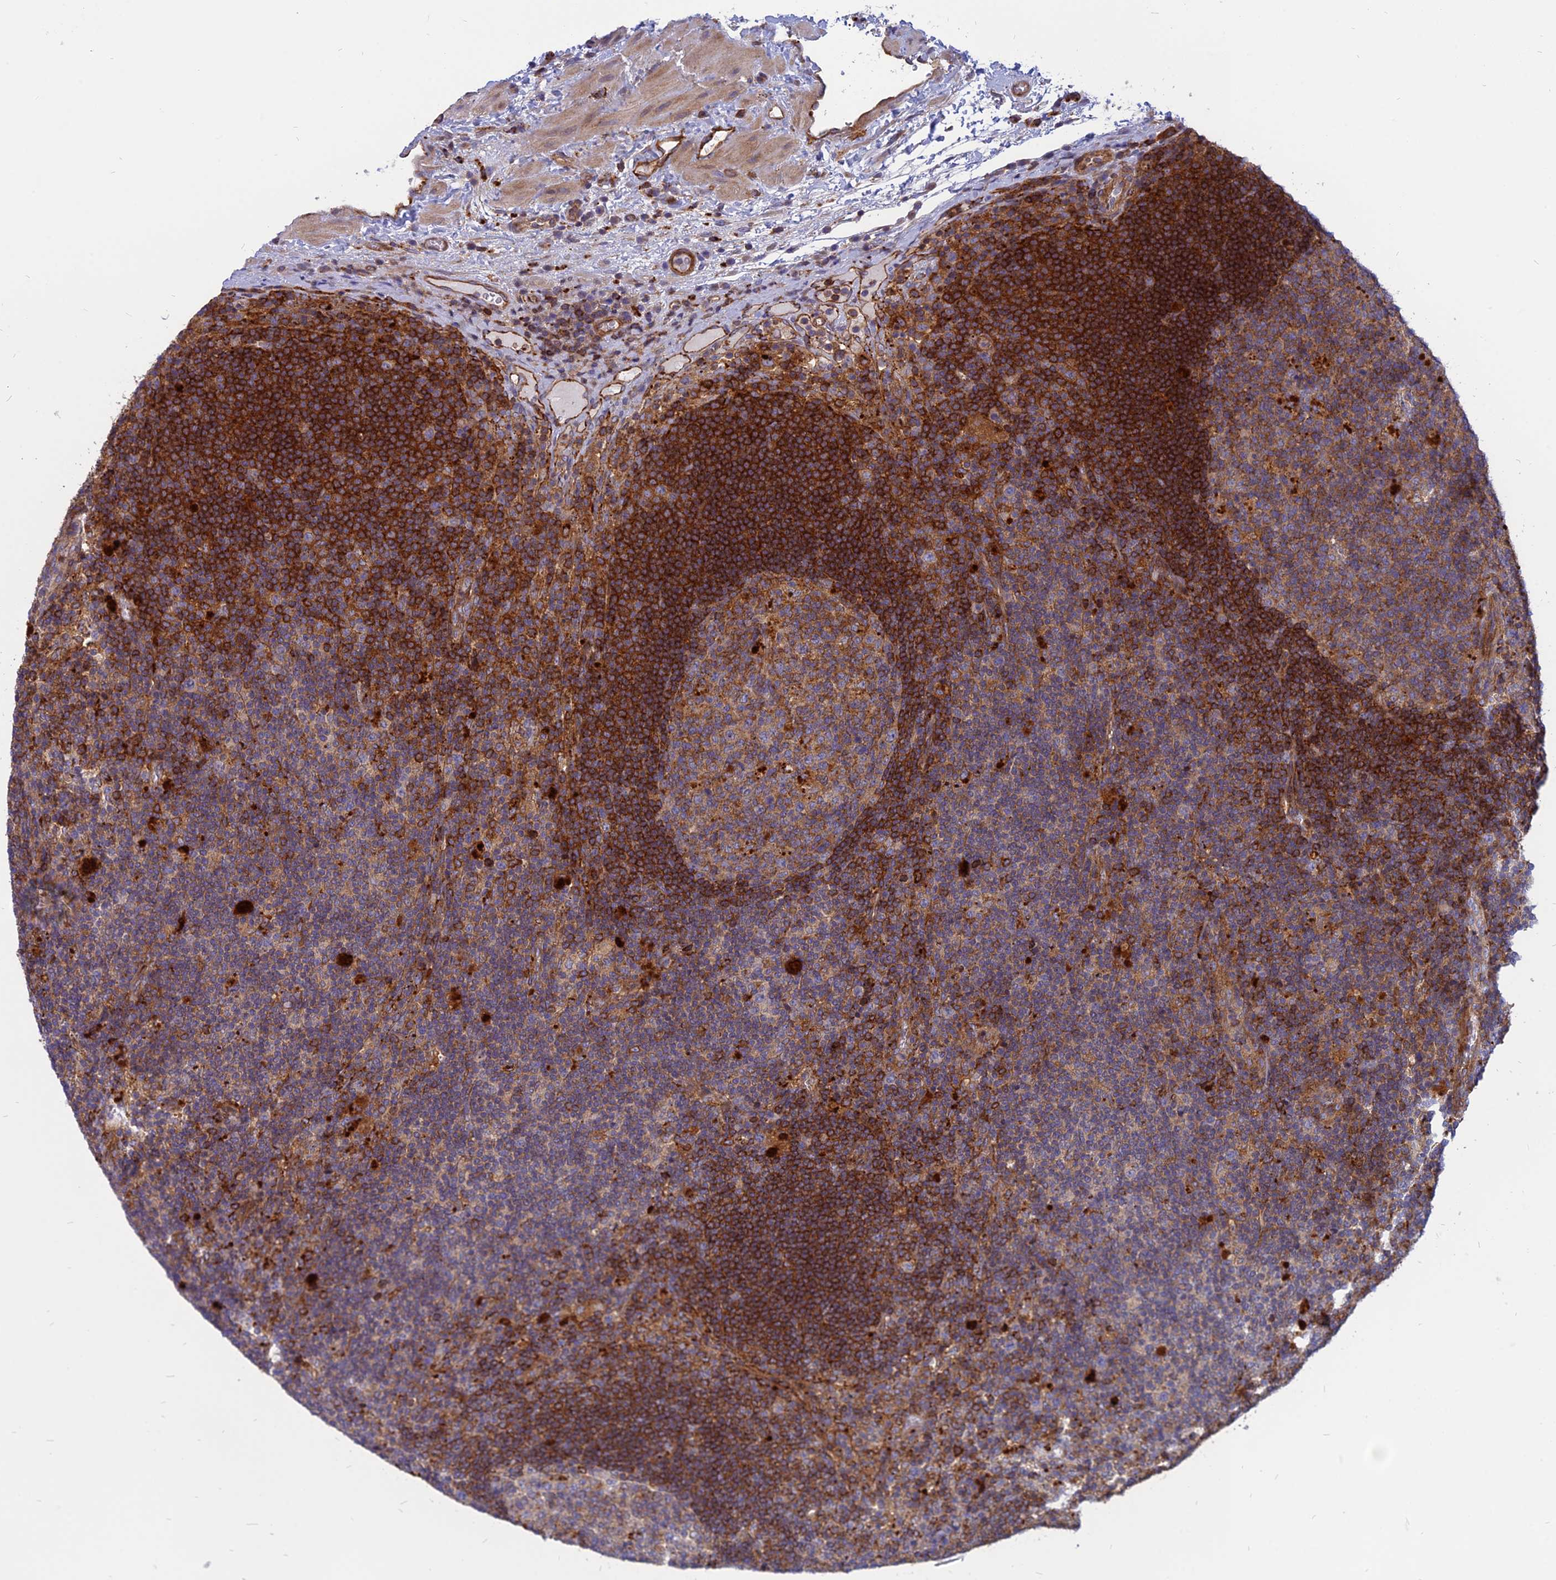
{"staining": {"intensity": "weak", "quantity": "25%-75%", "location": "cytoplasmic/membranous"}, "tissue": "lymph node", "cell_type": "Germinal center cells", "image_type": "normal", "snomed": [{"axis": "morphology", "description": "Normal tissue, NOS"}, {"axis": "topography", "description": "Lymph node"}], "caption": "Human lymph node stained with a brown dye shows weak cytoplasmic/membranous positive staining in about 25%-75% of germinal center cells.", "gene": "PHKA2", "patient": {"sex": "male", "age": 58}}